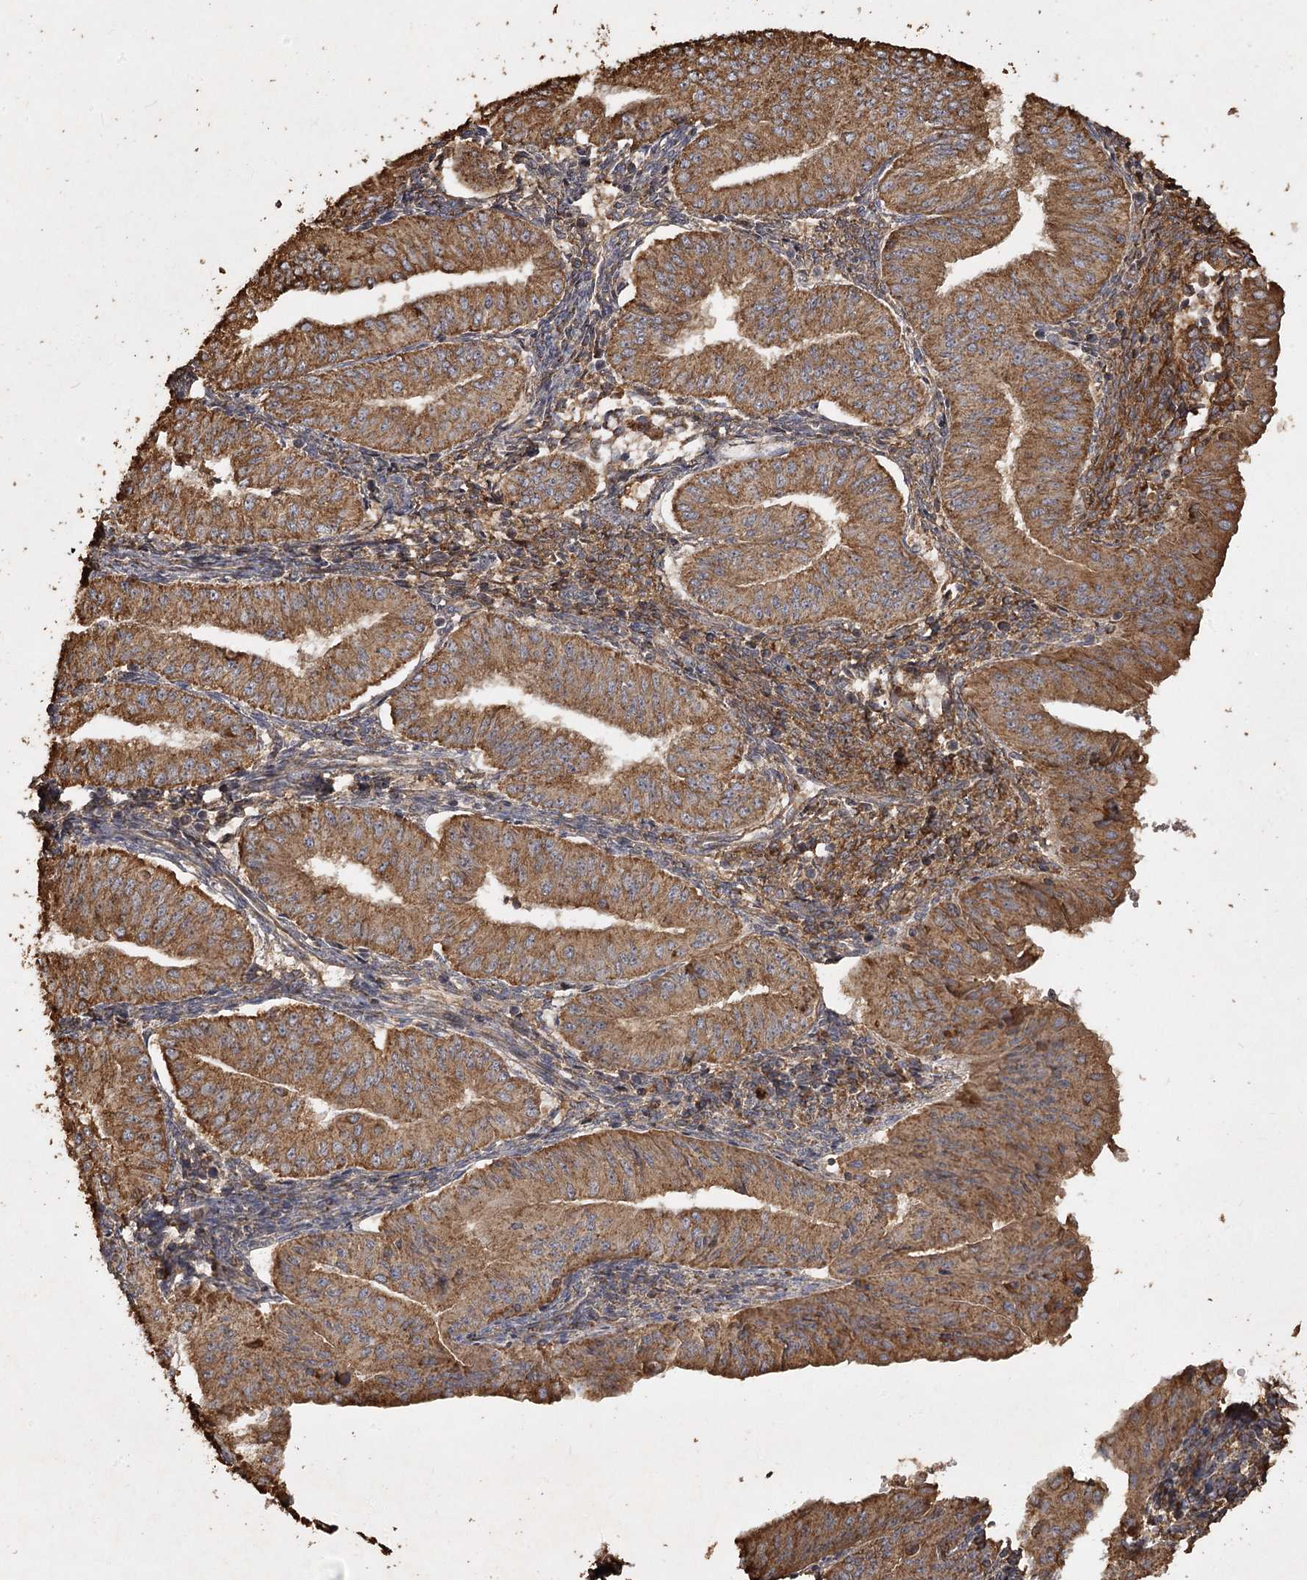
{"staining": {"intensity": "moderate", "quantity": ">75%", "location": "cytoplasmic/membranous"}, "tissue": "endometrial cancer", "cell_type": "Tumor cells", "image_type": "cancer", "snomed": [{"axis": "morphology", "description": "Normal tissue, NOS"}, {"axis": "morphology", "description": "Adenocarcinoma, NOS"}, {"axis": "topography", "description": "Endometrium"}], "caption": "Endometrial adenocarcinoma stained with a brown dye reveals moderate cytoplasmic/membranous positive staining in about >75% of tumor cells.", "gene": "PIK3C2A", "patient": {"sex": "female", "age": 53}}